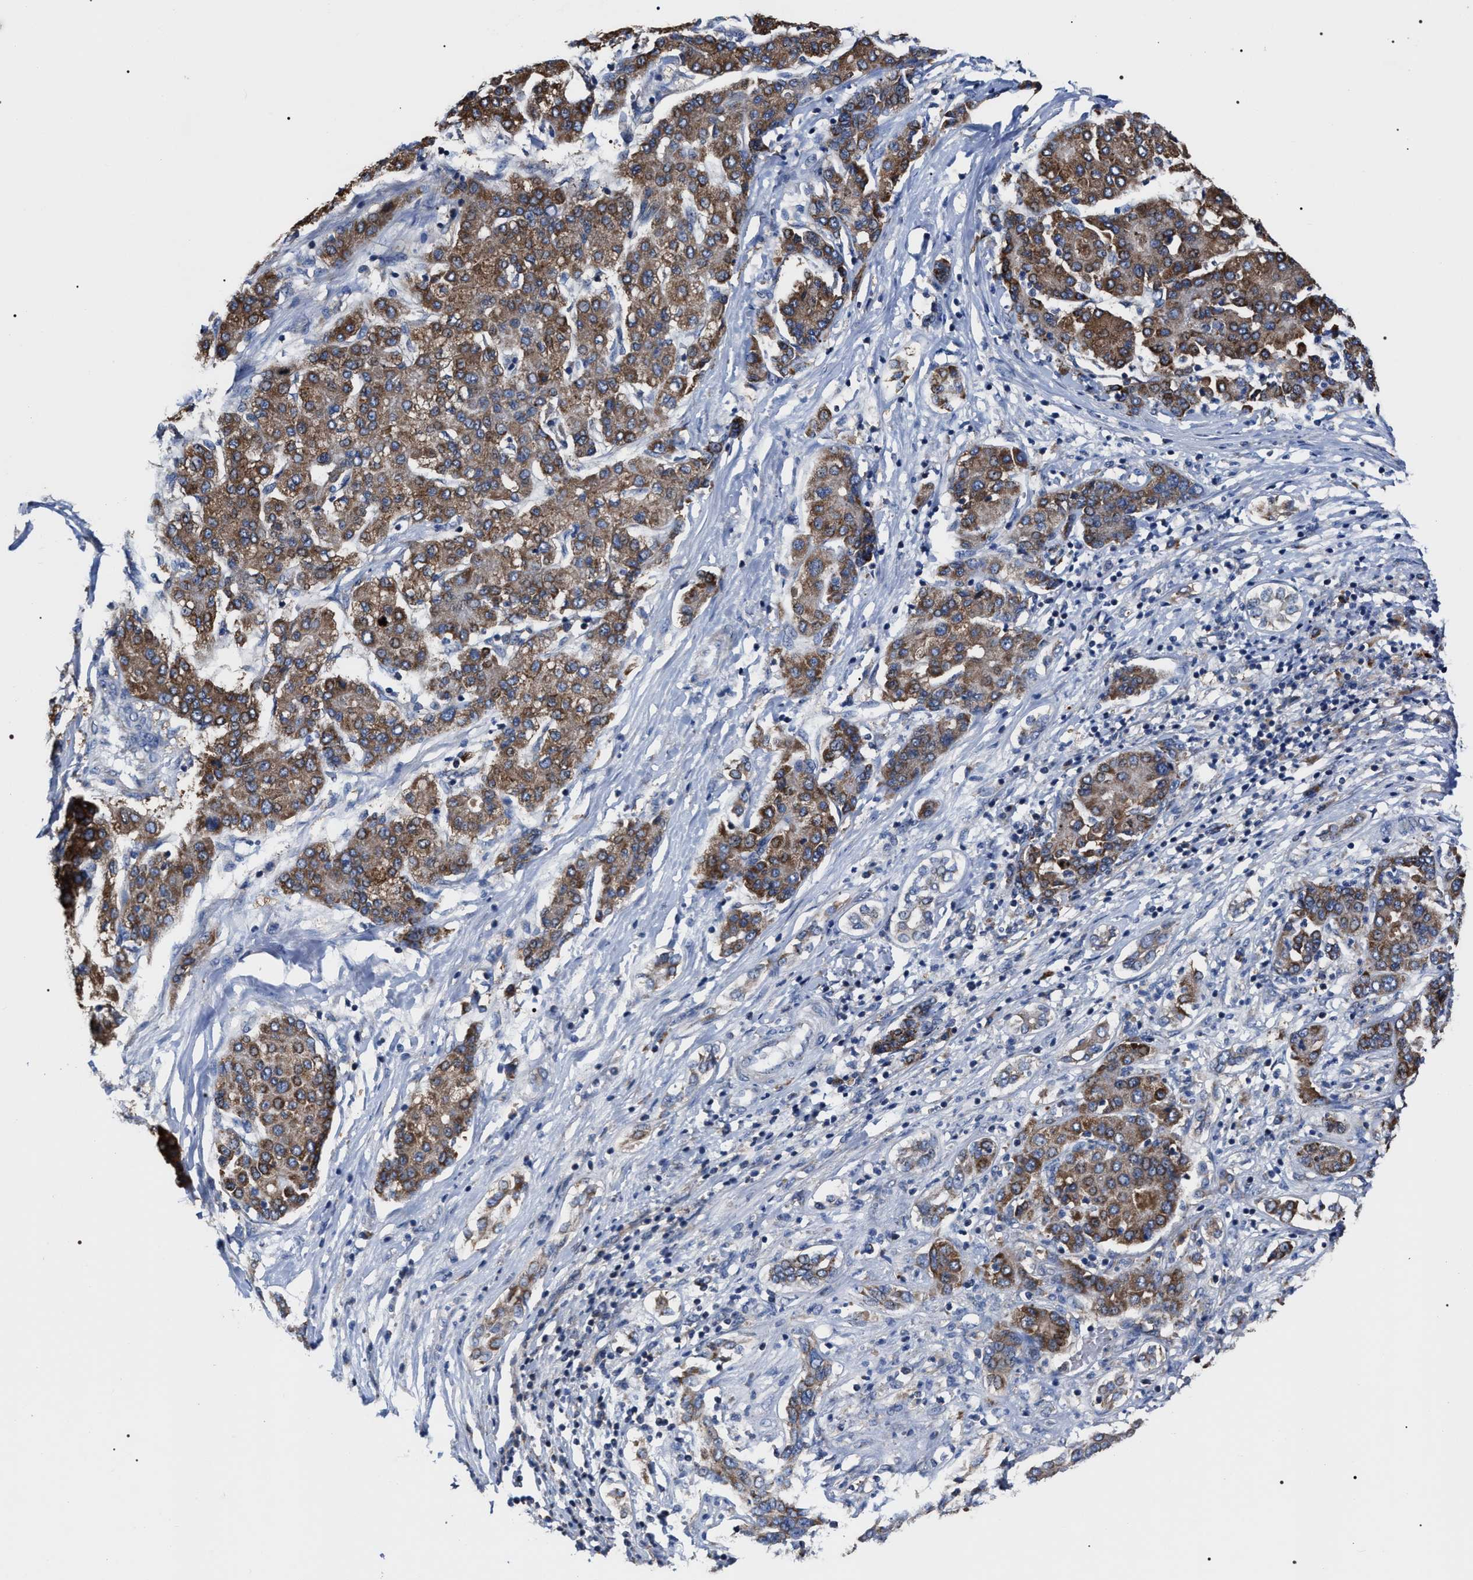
{"staining": {"intensity": "moderate", "quantity": ">75%", "location": "cytoplasmic/membranous"}, "tissue": "liver cancer", "cell_type": "Tumor cells", "image_type": "cancer", "snomed": [{"axis": "morphology", "description": "Carcinoma, Hepatocellular, NOS"}, {"axis": "topography", "description": "Liver"}], "caption": "Immunohistochemistry staining of liver cancer, which displays medium levels of moderate cytoplasmic/membranous staining in approximately >75% of tumor cells indicating moderate cytoplasmic/membranous protein expression. The staining was performed using DAB (3,3'-diaminobenzidine) (brown) for protein detection and nuclei were counterstained in hematoxylin (blue).", "gene": "MACC1", "patient": {"sex": "male", "age": 65}}